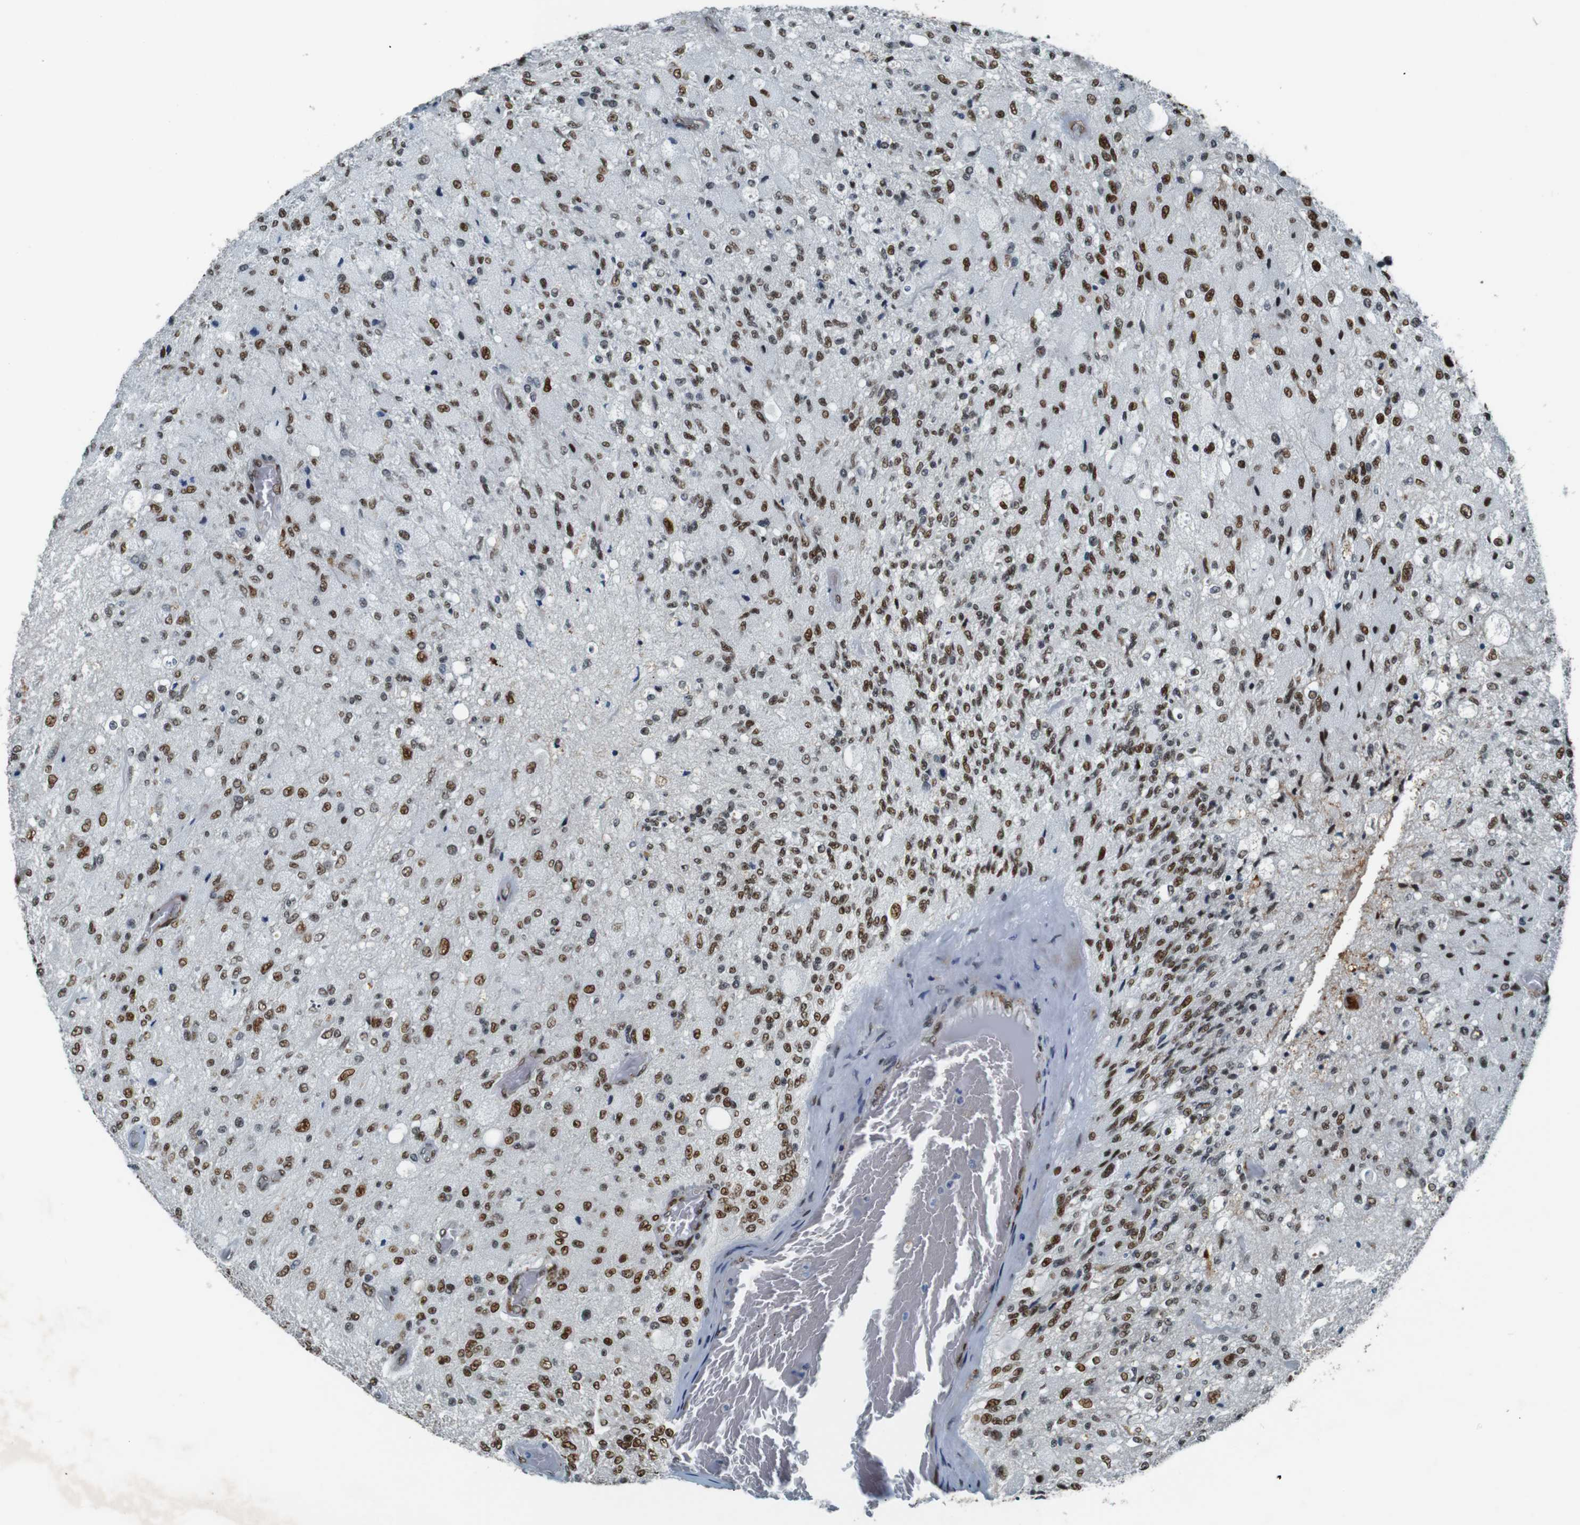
{"staining": {"intensity": "strong", "quantity": ">75%", "location": "nuclear"}, "tissue": "glioma", "cell_type": "Tumor cells", "image_type": "cancer", "snomed": [{"axis": "morphology", "description": "Normal tissue, NOS"}, {"axis": "morphology", "description": "Glioma, malignant, High grade"}, {"axis": "topography", "description": "Cerebral cortex"}], "caption": "The image reveals a brown stain indicating the presence of a protein in the nuclear of tumor cells in glioma.", "gene": "HEXIM1", "patient": {"sex": "male", "age": 77}}